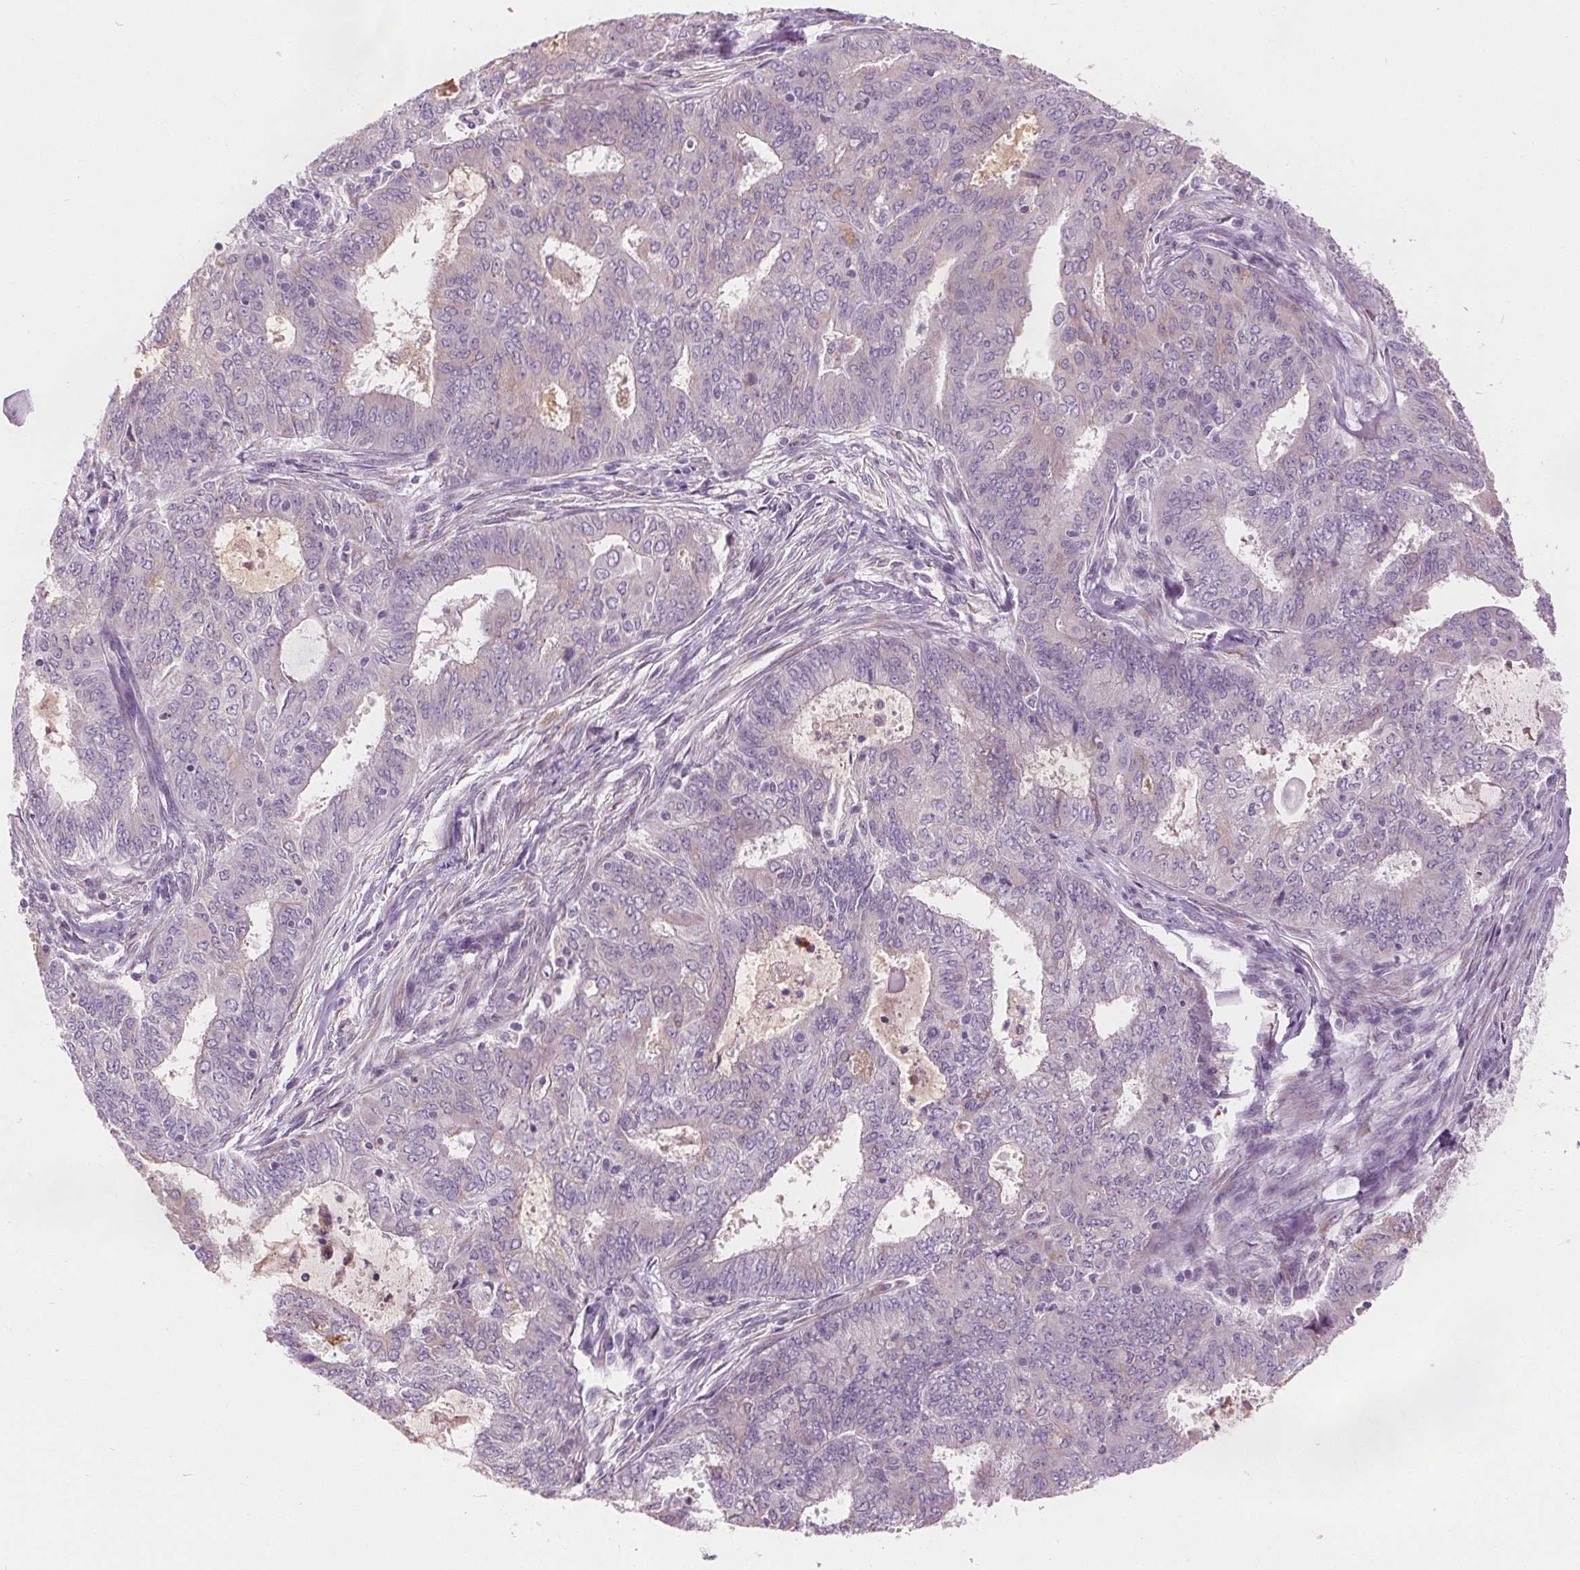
{"staining": {"intensity": "negative", "quantity": "none", "location": "none"}, "tissue": "endometrial cancer", "cell_type": "Tumor cells", "image_type": "cancer", "snomed": [{"axis": "morphology", "description": "Adenocarcinoma, NOS"}, {"axis": "topography", "description": "Endometrium"}], "caption": "IHC micrograph of endometrial cancer stained for a protein (brown), which displays no staining in tumor cells. (DAB (3,3'-diaminobenzidine) immunohistochemistry (IHC) visualized using brightfield microscopy, high magnification).", "gene": "ACOX2", "patient": {"sex": "female", "age": 62}}